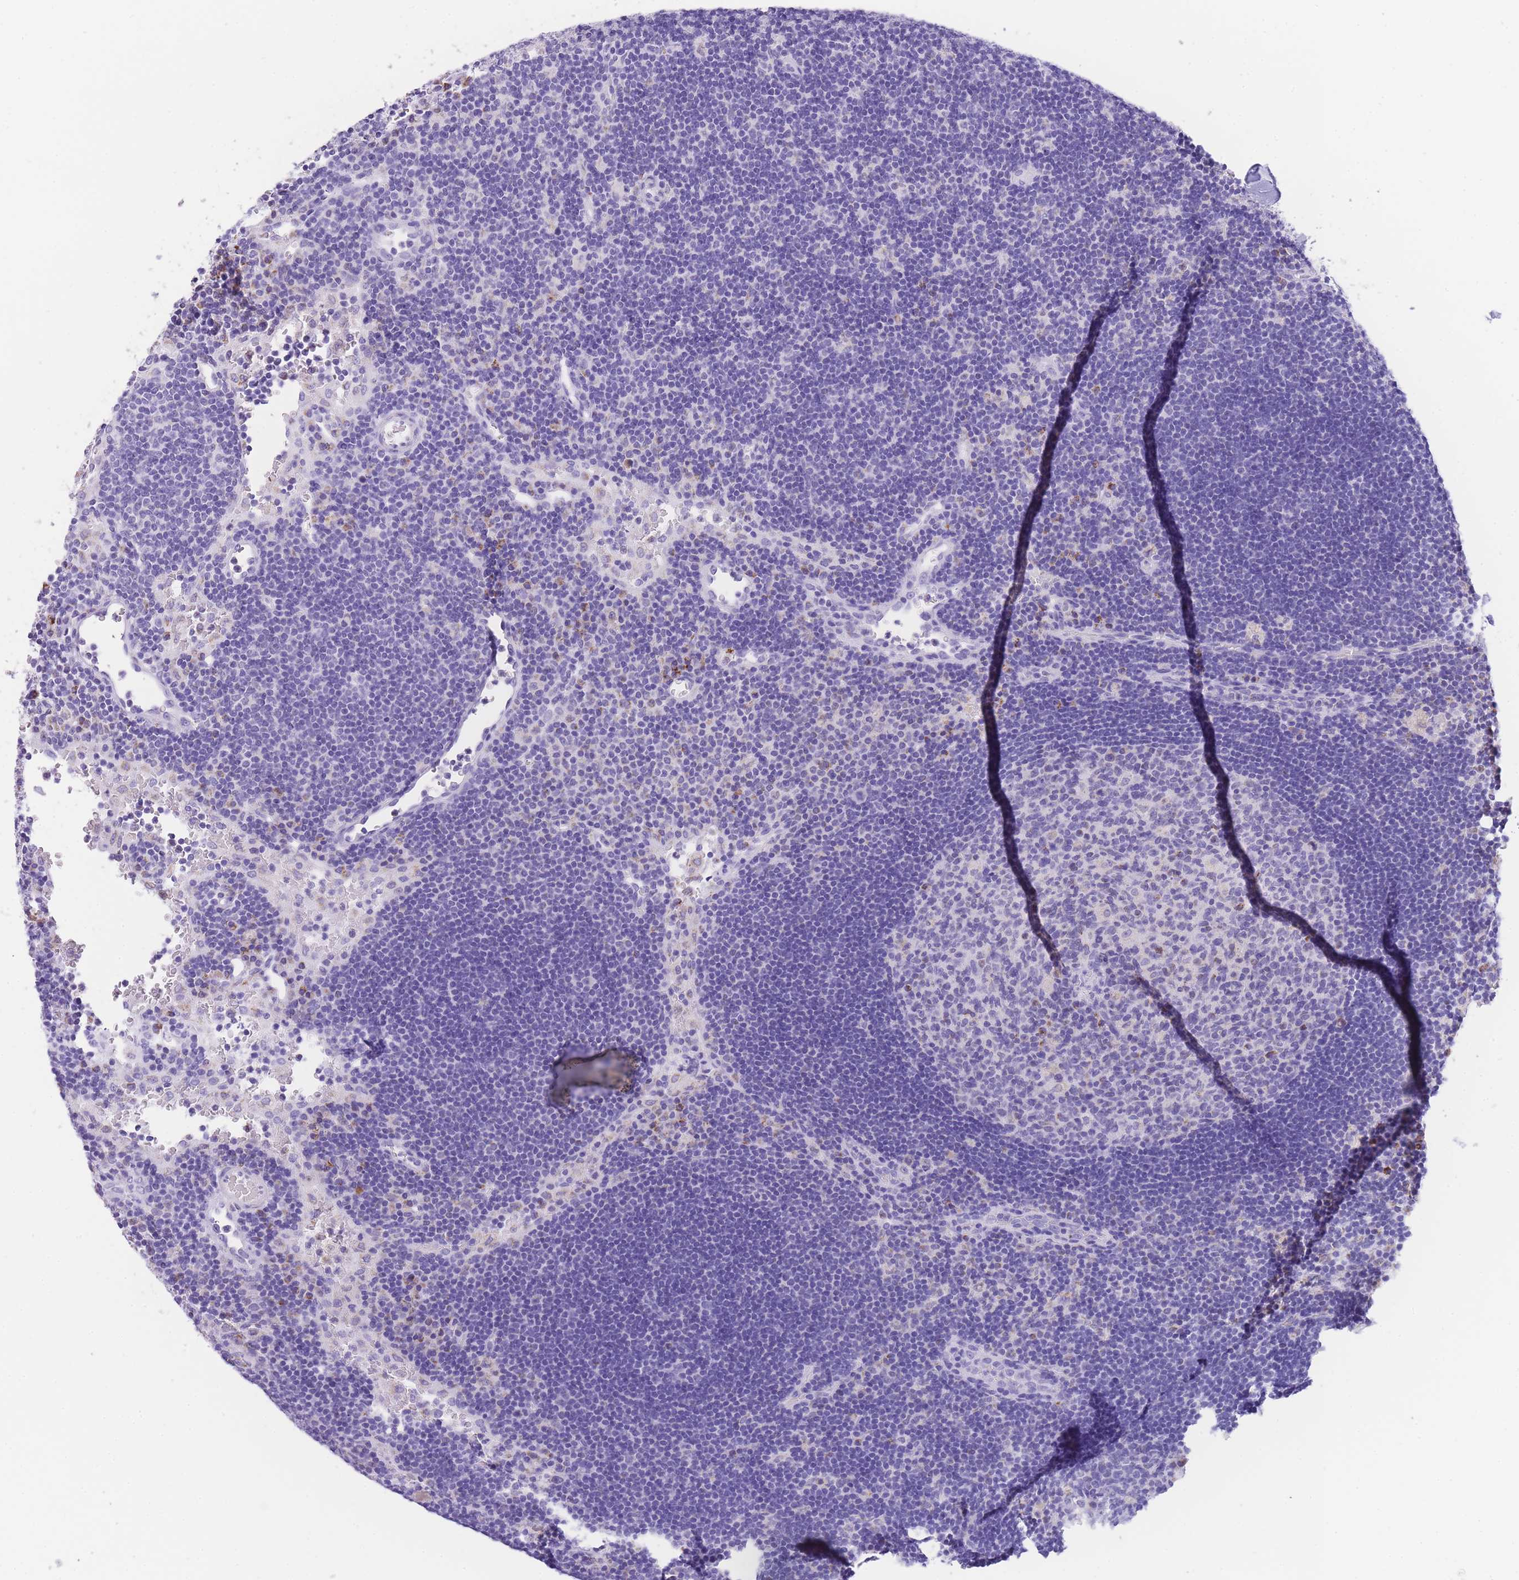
{"staining": {"intensity": "negative", "quantity": "none", "location": "none"}, "tissue": "lymph node", "cell_type": "Germinal center cells", "image_type": "normal", "snomed": [{"axis": "morphology", "description": "Normal tissue, NOS"}, {"axis": "topography", "description": "Lymph node"}], "caption": "There is no significant positivity in germinal center cells of lymph node. Brightfield microscopy of immunohistochemistry stained with DAB (brown) and hematoxylin (blue), captured at high magnification.", "gene": "NKD2", "patient": {"sex": "male", "age": 62}}